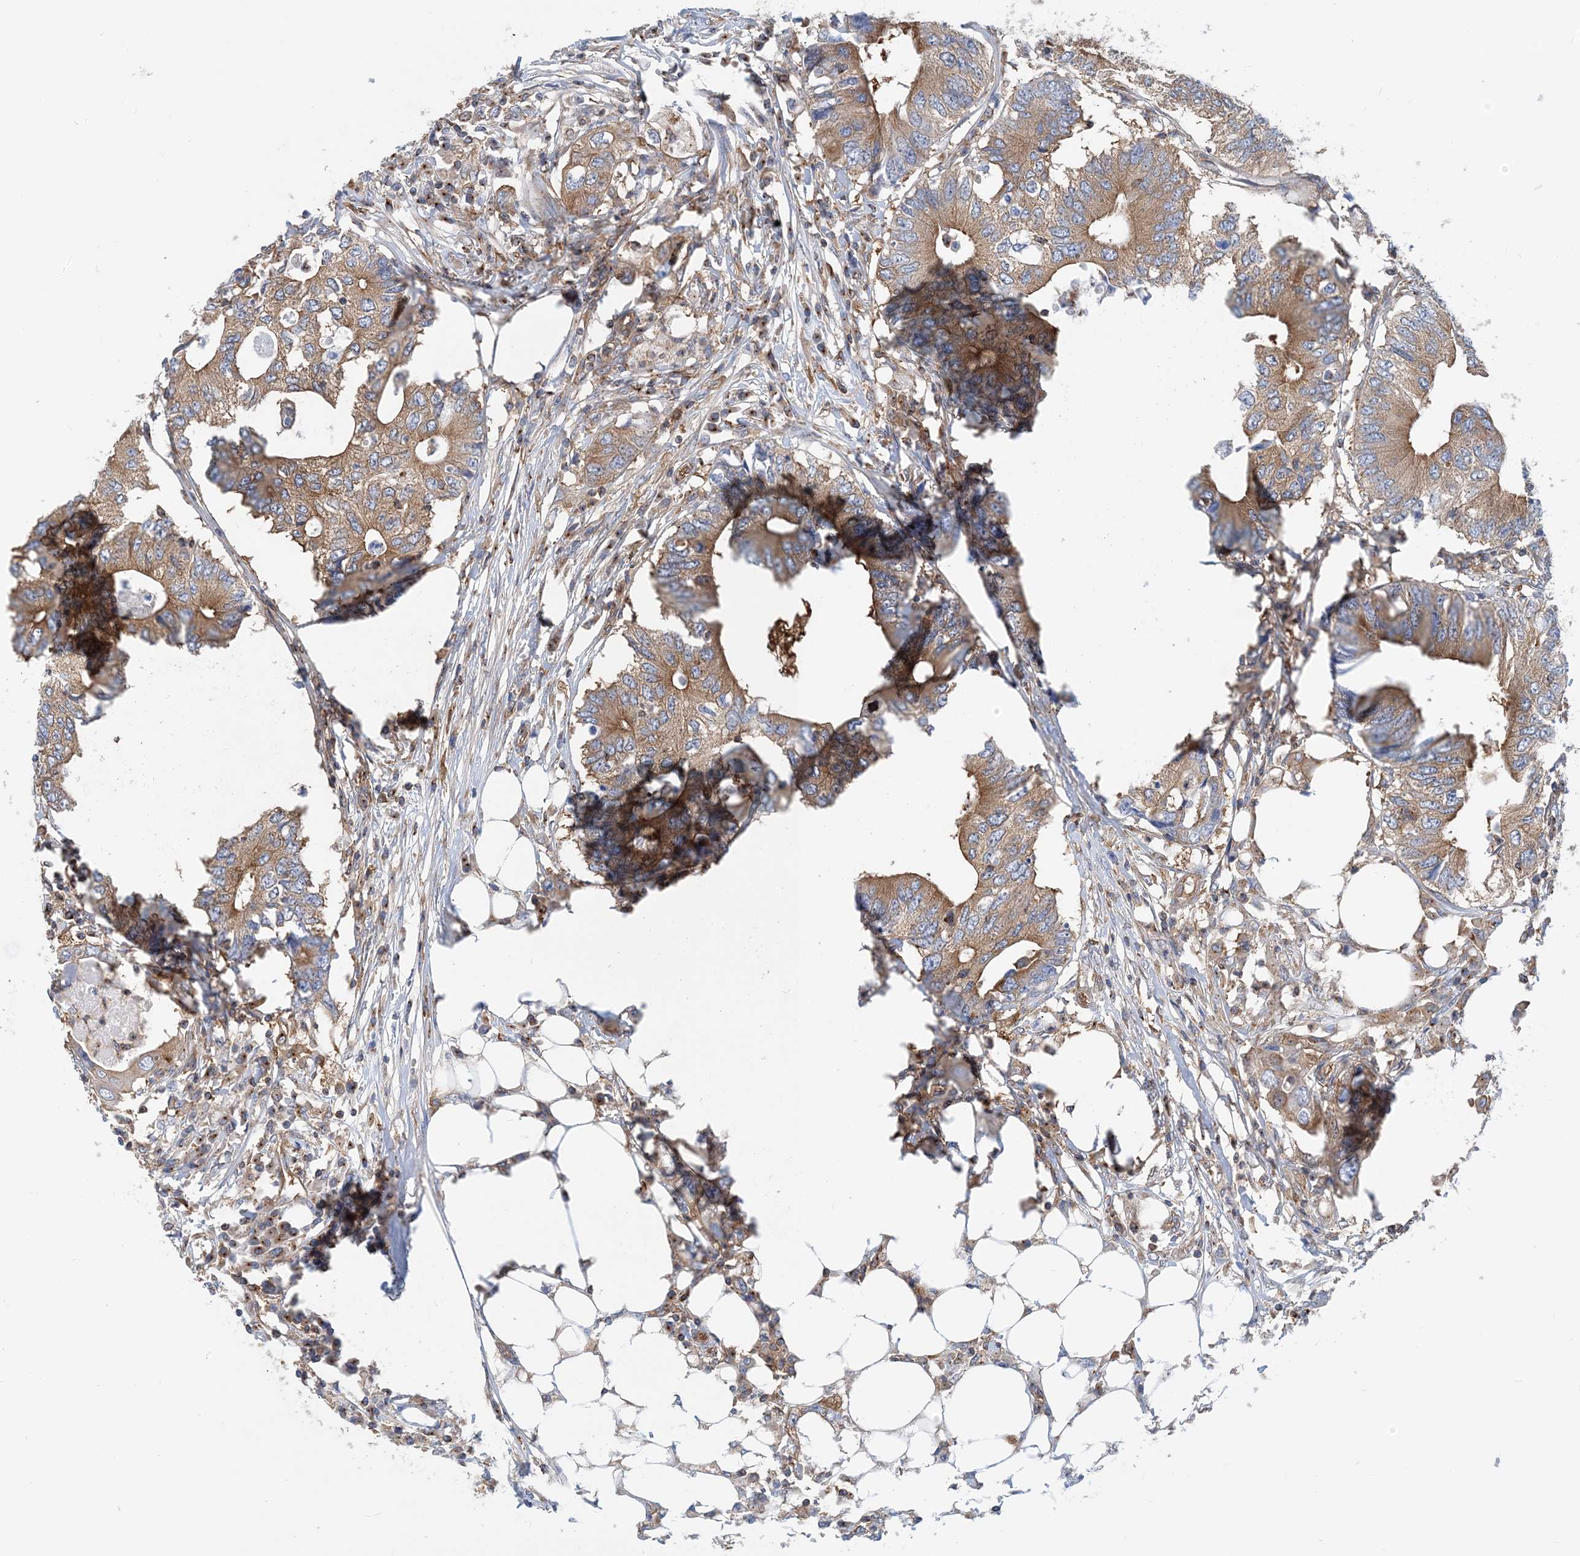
{"staining": {"intensity": "moderate", "quantity": ">75%", "location": "cytoplasmic/membranous"}, "tissue": "colorectal cancer", "cell_type": "Tumor cells", "image_type": "cancer", "snomed": [{"axis": "morphology", "description": "Adenocarcinoma, NOS"}, {"axis": "topography", "description": "Colon"}], "caption": "DAB (3,3'-diaminobenzidine) immunohistochemical staining of colorectal cancer (adenocarcinoma) exhibits moderate cytoplasmic/membranous protein staining in about >75% of tumor cells.", "gene": "DYNC1LI1", "patient": {"sex": "male", "age": 71}}